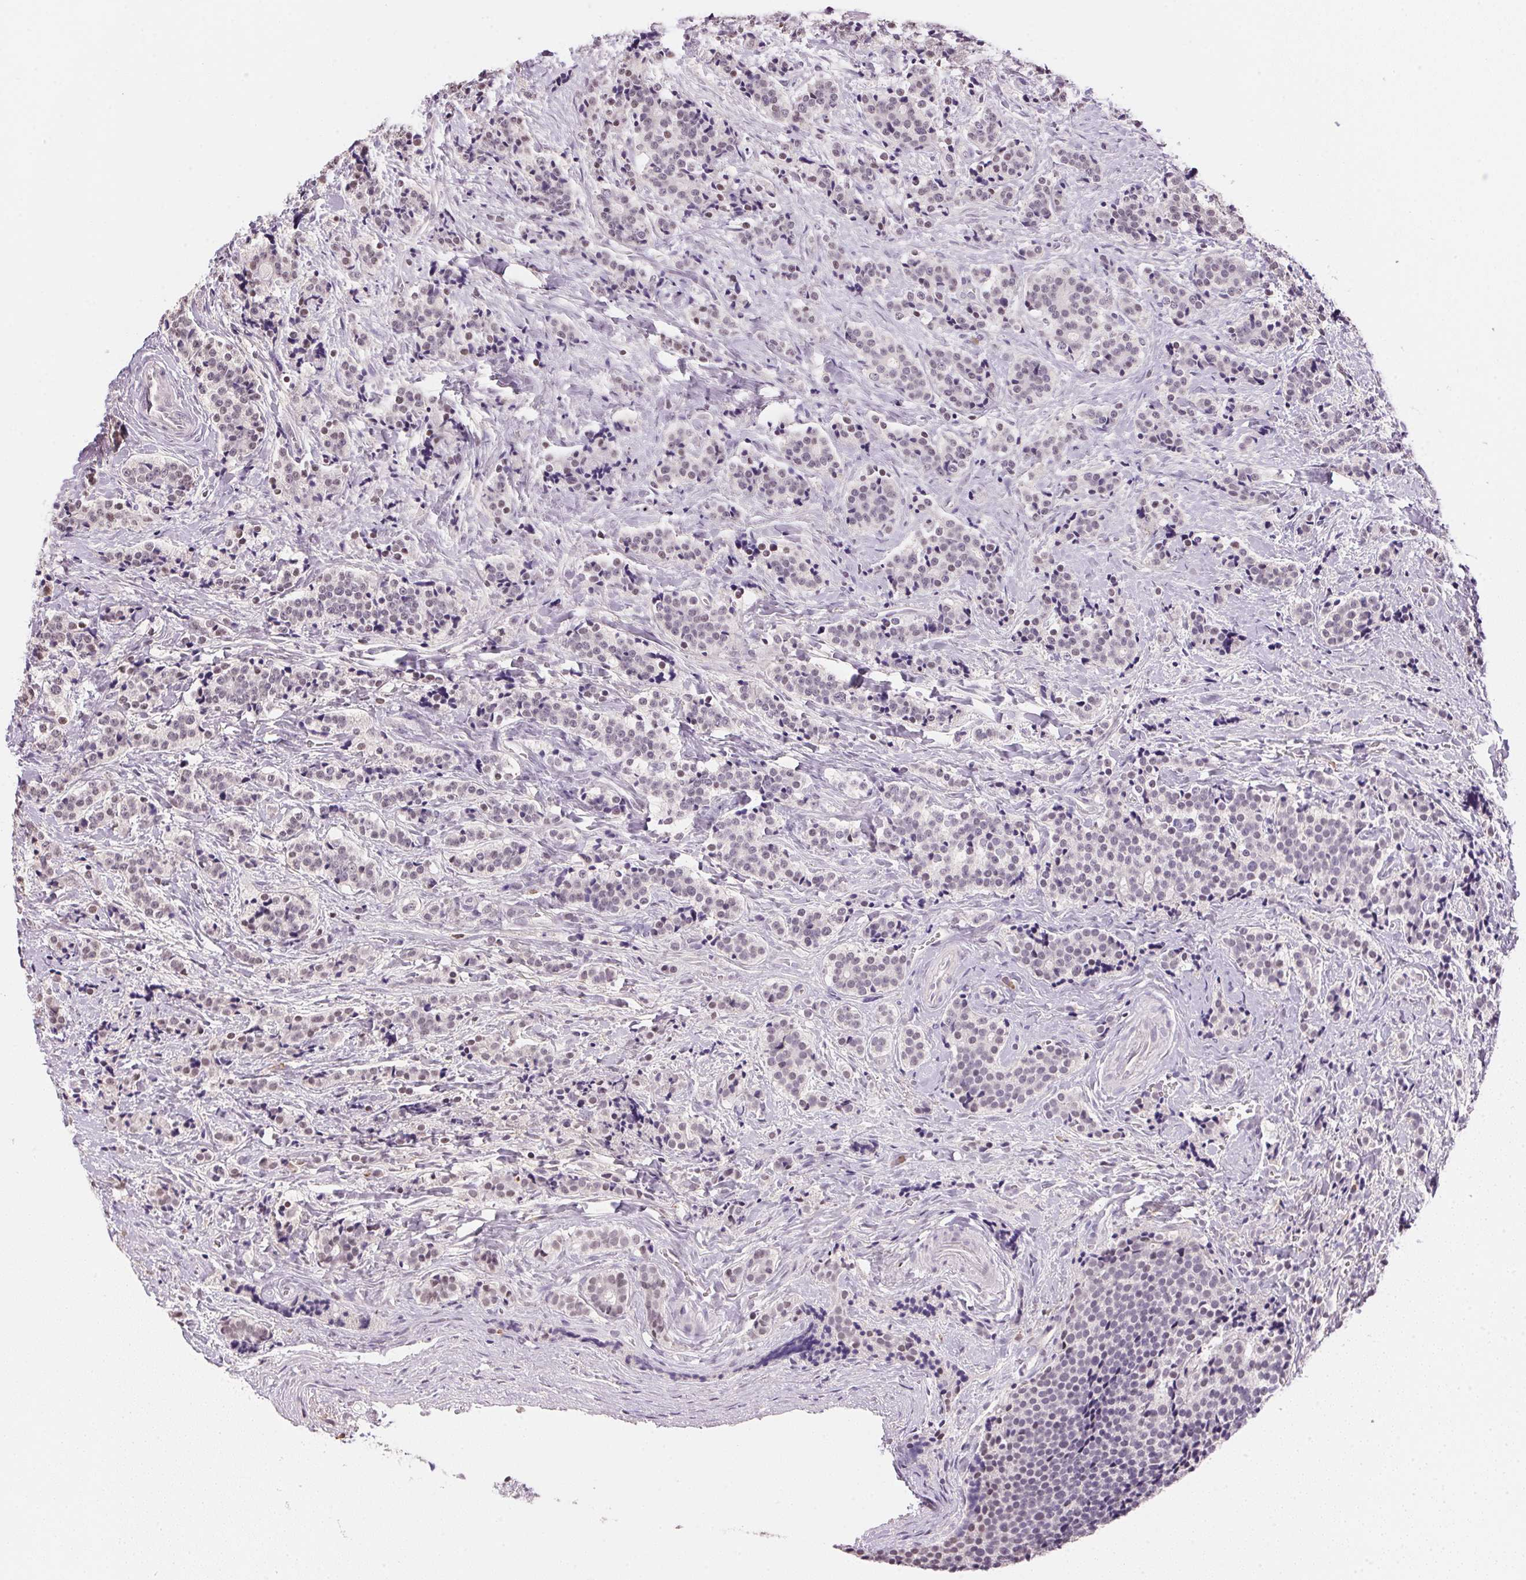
{"staining": {"intensity": "negative", "quantity": "none", "location": "none"}, "tissue": "carcinoid", "cell_type": "Tumor cells", "image_type": "cancer", "snomed": [{"axis": "morphology", "description": "Carcinoid, malignant, NOS"}, {"axis": "topography", "description": "Small intestine"}], "caption": "IHC of carcinoid exhibits no staining in tumor cells.", "gene": "FNDC4", "patient": {"sex": "female", "age": 73}}